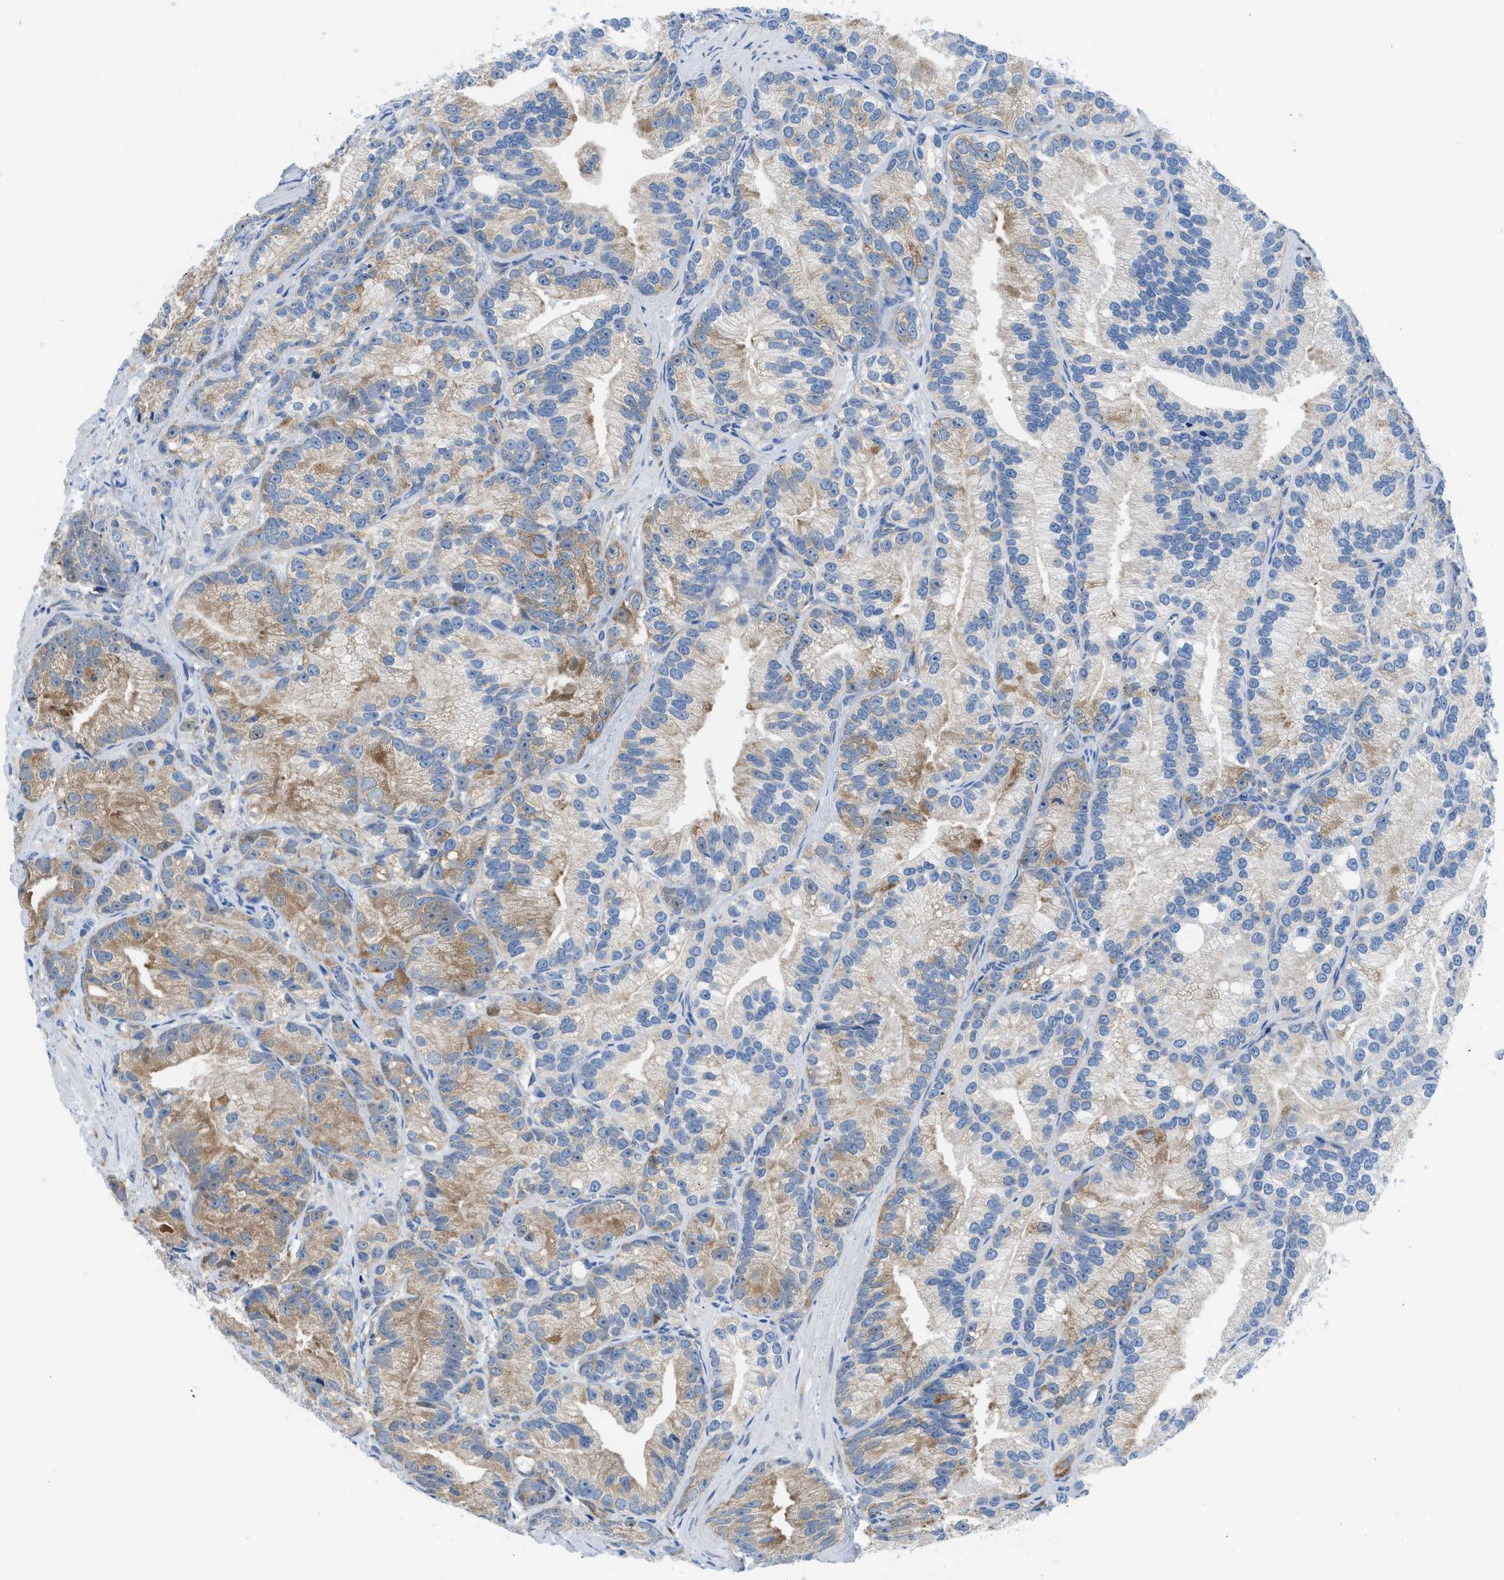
{"staining": {"intensity": "moderate", "quantity": "25%-75%", "location": "cytoplasmic/membranous"}, "tissue": "prostate cancer", "cell_type": "Tumor cells", "image_type": "cancer", "snomed": [{"axis": "morphology", "description": "Adenocarcinoma, Low grade"}, {"axis": "topography", "description": "Prostate"}], "caption": "Prostate cancer stained with a protein marker demonstrates moderate staining in tumor cells.", "gene": "BNC2", "patient": {"sex": "male", "age": 89}}